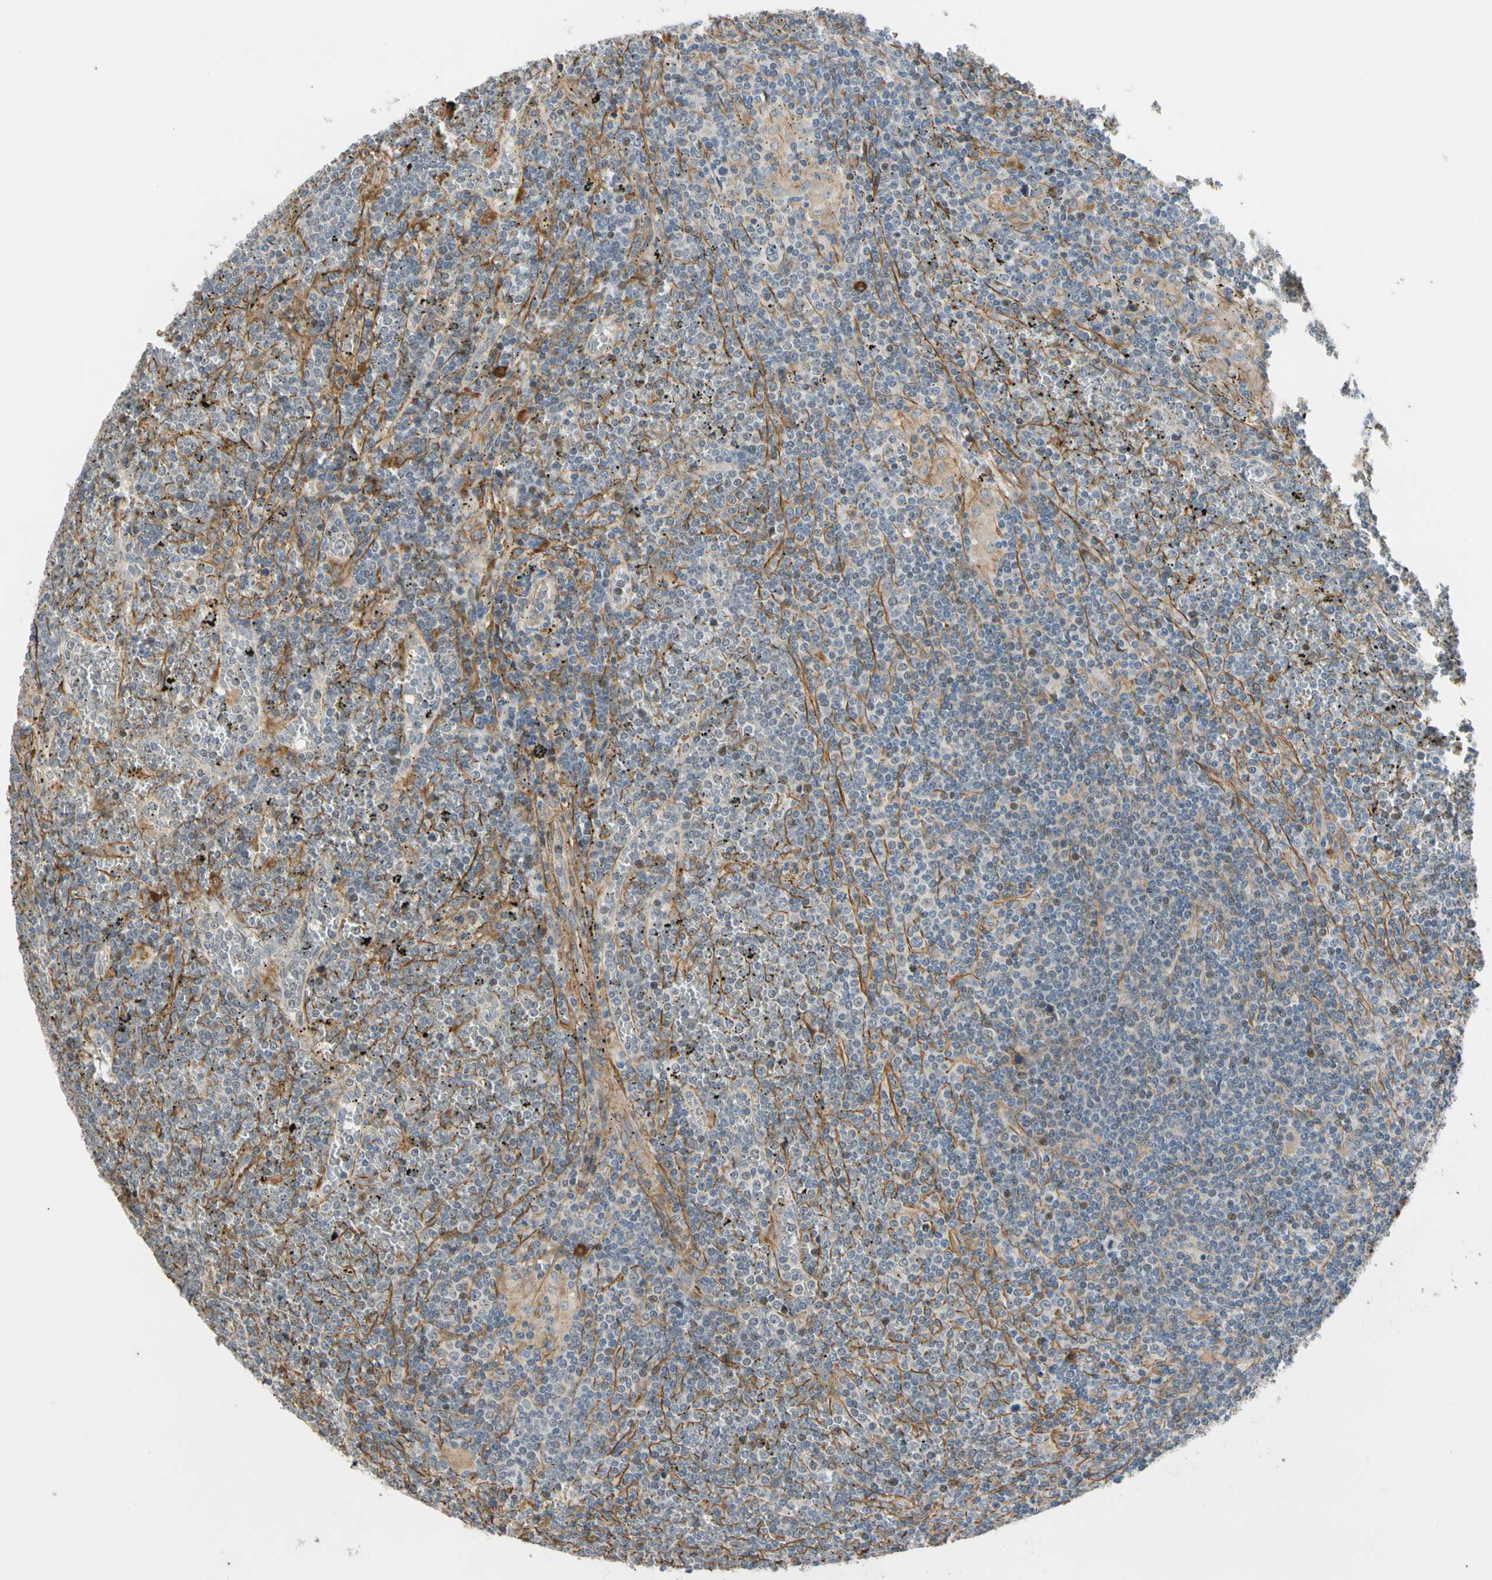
{"staining": {"intensity": "weak", "quantity": "25%-75%", "location": "cytoplasmic/membranous"}, "tissue": "lymphoma", "cell_type": "Tumor cells", "image_type": "cancer", "snomed": [{"axis": "morphology", "description": "Malignant lymphoma, non-Hodgkin's type, Low grade"}, {"axis": "topography", "description": "Spleen"}], "caption": "A brown stain labels weak cytoplasmic/membranous positivity of a protein in human lymphoma tumor cells.", "gene": "LIMK2", "patient": {"sex": "female", "age": 19}}